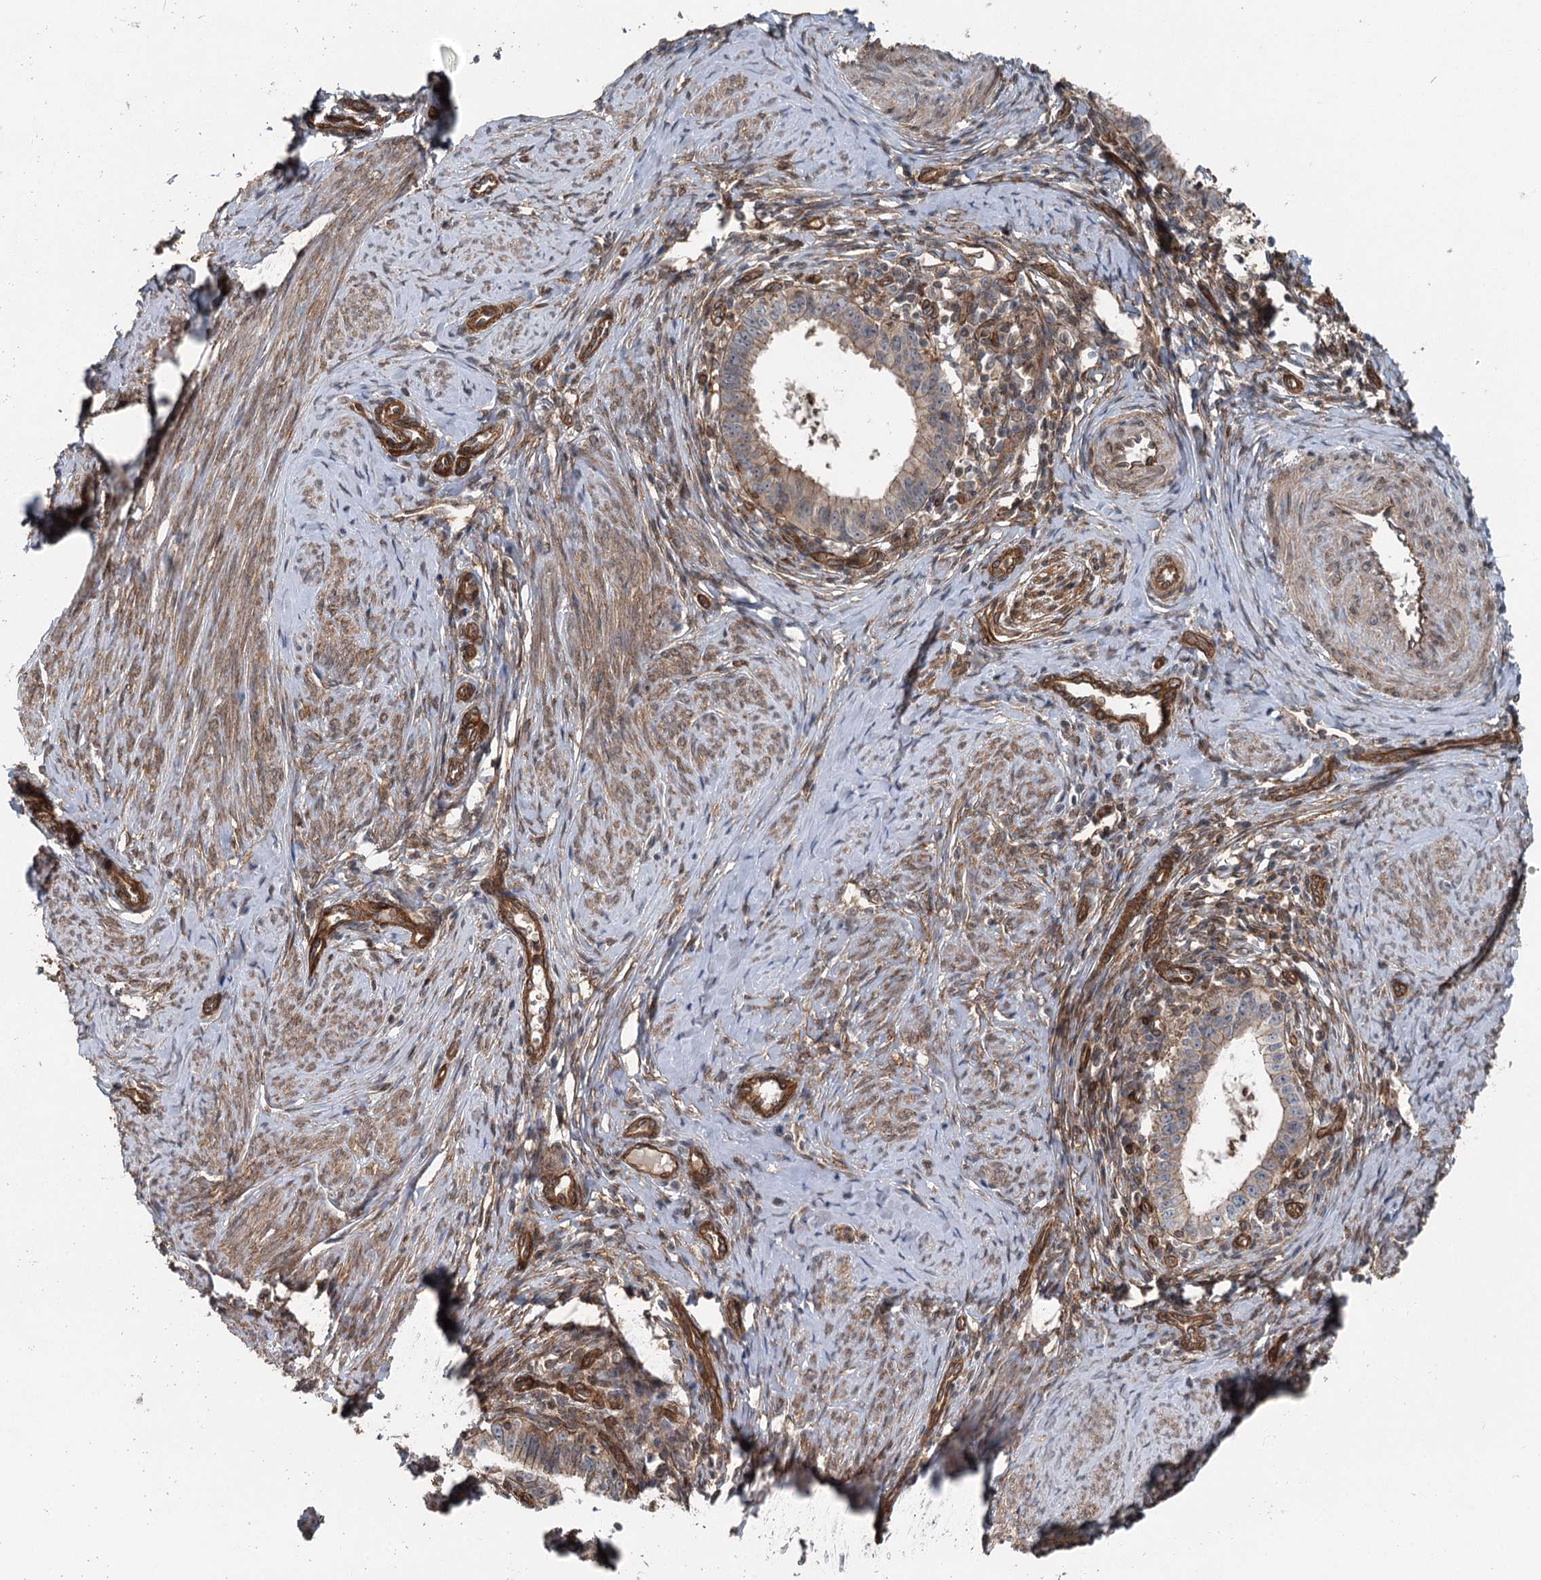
{"staining": {"intensity": "weak", "quantity": "25%-75%", "location": "cytoplasmic/membranous"}, "tissue": "cervical cancer", "cell_type": "Tumor cells", "image_type": "cancer", "snomed": [{"axis": "morphology", "description": "Adenocarcinoma, NOS"}, {"axis": "topography", "description": "Cervix"}], "caption": "Immunohistochemical staining of human cervical cancer exhibits low levels of weak cytoplasmic/membranous expression in about 25%-75% of tumor cells.", "gene": "IQSEC1", "patient": {"sex": "female", "age": 36}}